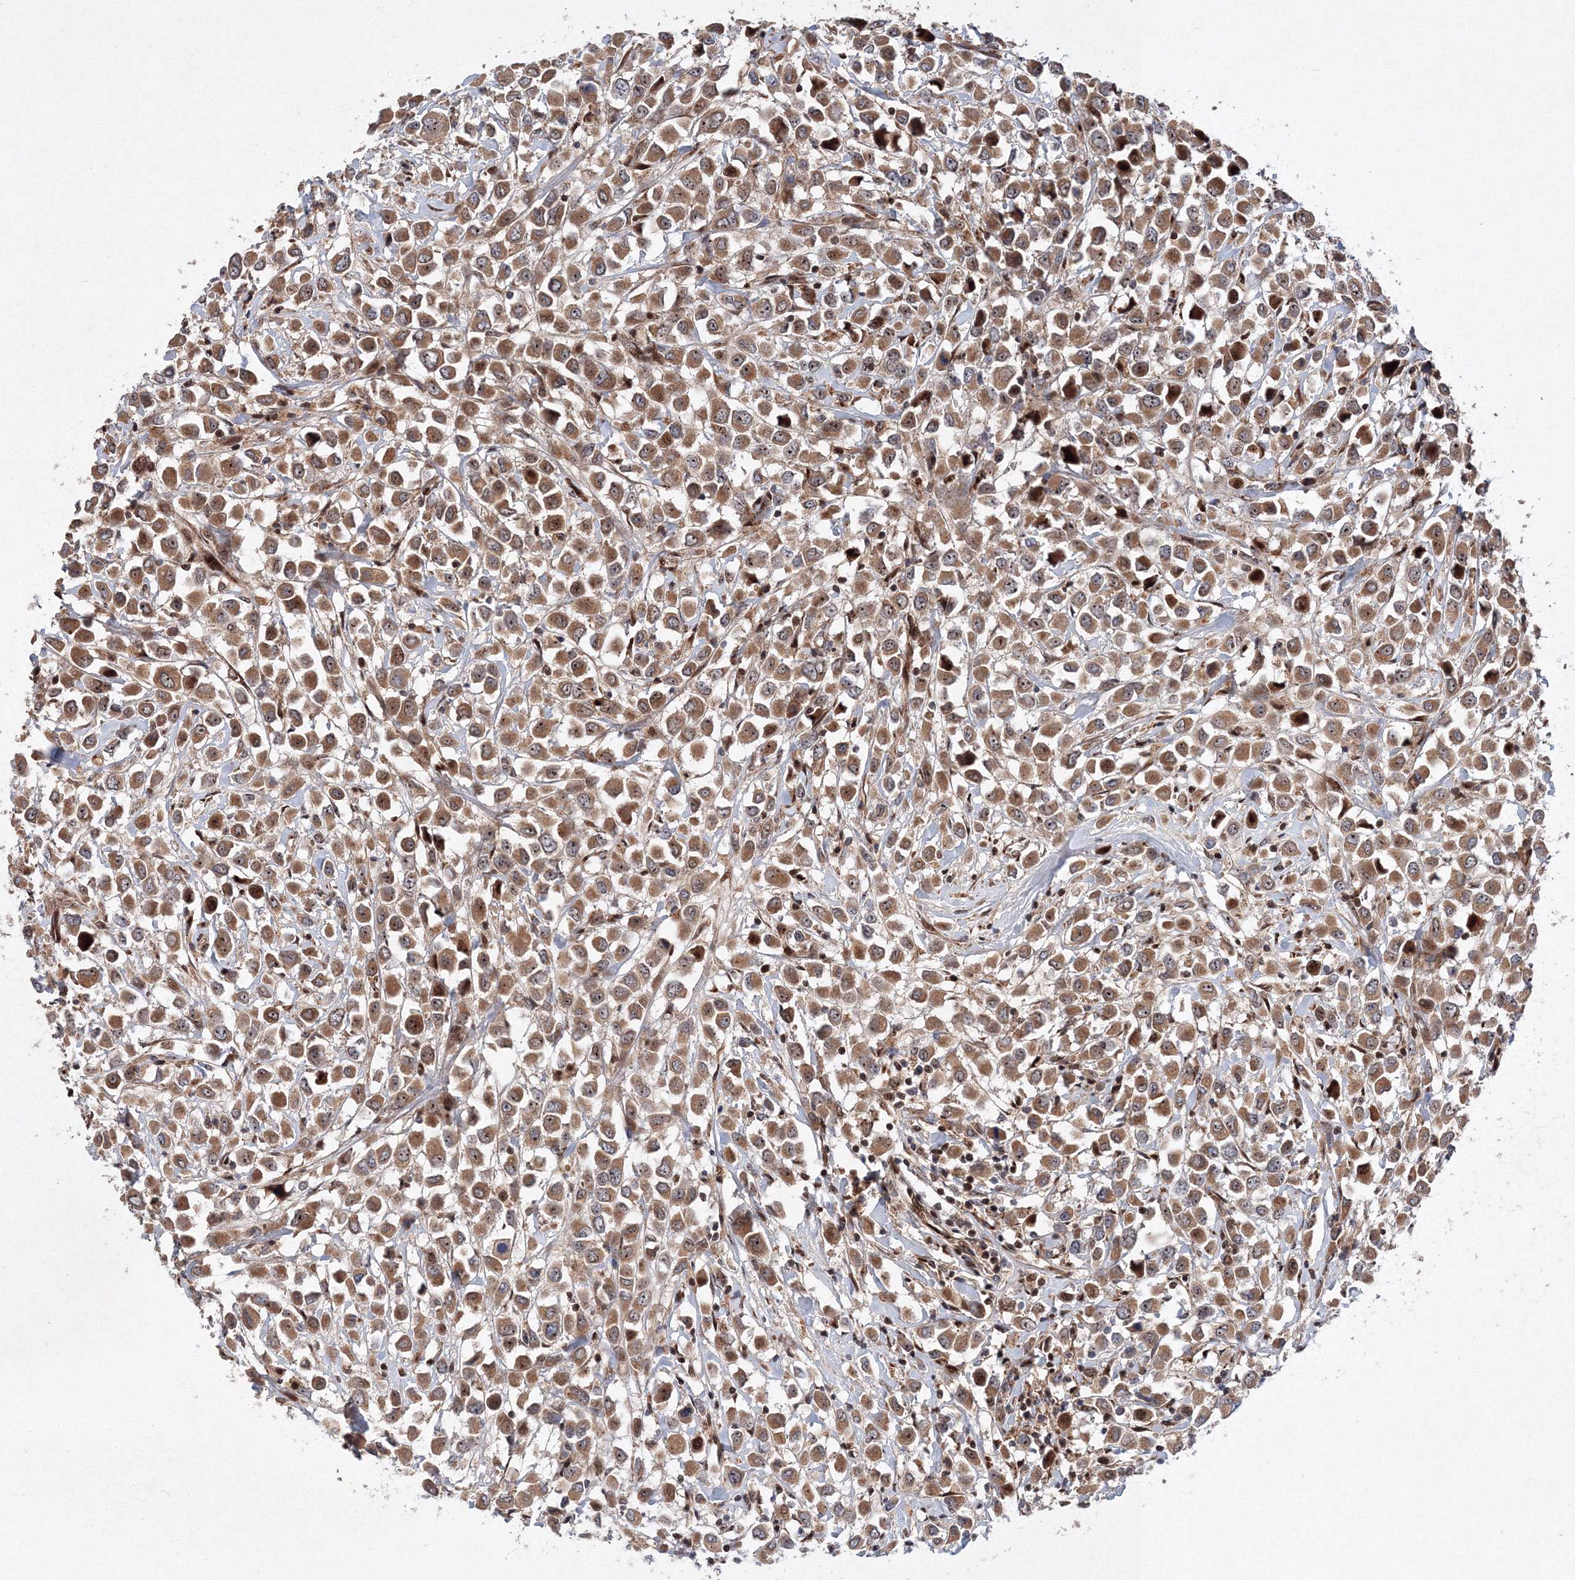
{"staining": {"intensity": "moderate", "quantity": ">75%", "location": "cytoplasmic/membranous,nuclear"}, "tissue": "breast cancer", "cell_type": "Tumor cells", "image_type": "cancer", "snomed": [{"axis": "morphology", "description": "Duct carcinoma"}, {"axis": "topography", "description": "Breast"}], "caption": "The image exhibits a brown stain indicating the presence of a protein in the cytoplasmic/membranous and nuclear of tumor cells in breast invasive ductal carcinoma. Nuclei are stained in blue.", "gene": "ANKAR", "patient": {"sex": "female", "age": 61}}